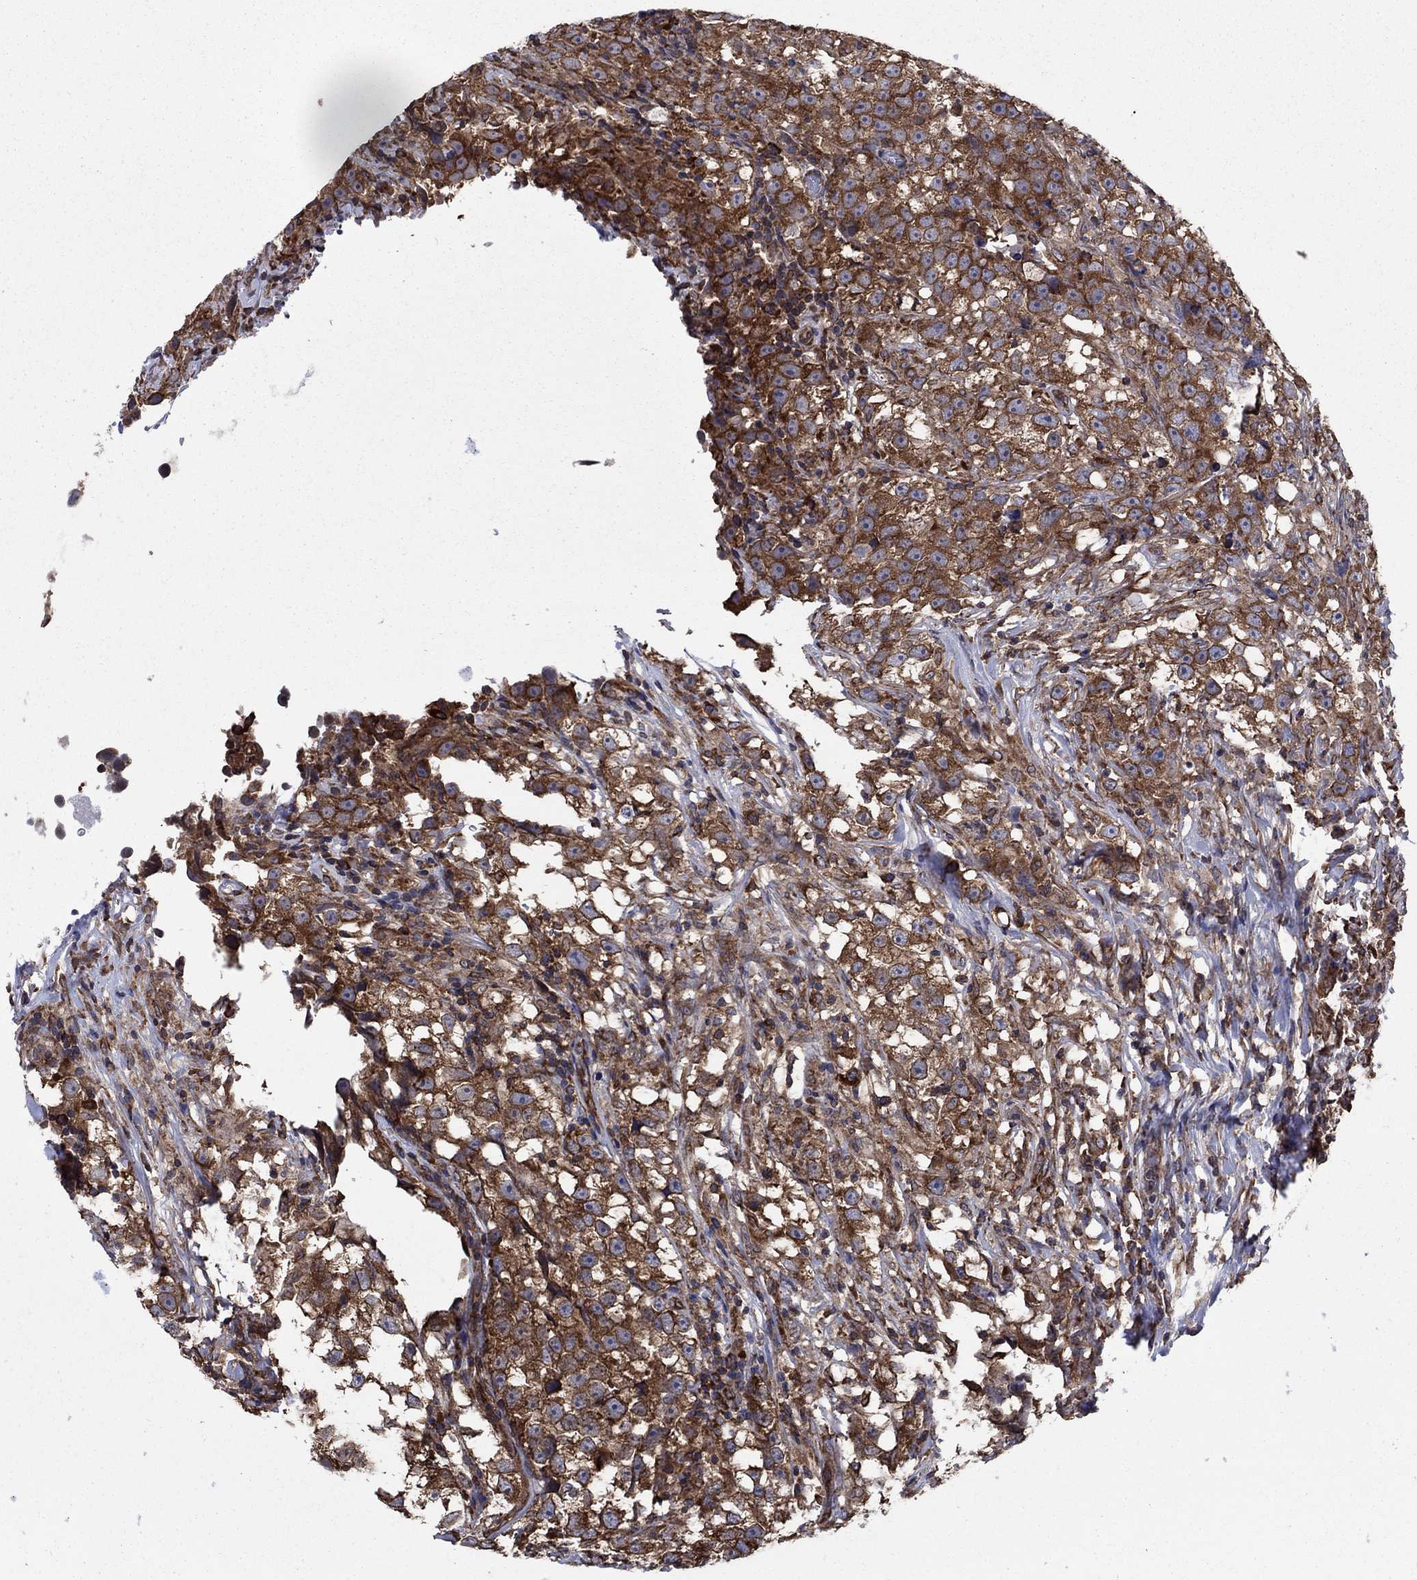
{"staining": {"intensity": "strong", "quantity": ">75%", "location": "cytoplasmic/membranous"}, "tissue": "testis cancer", "cell_type": "Tumor cells", "image_type": "cancer", "snomed": [{"axis": "morphology", "description": "Seminoma, NOS"}, {"axis": "topography", "description": "Testis"}], "caption": "Immunohistochemical staining of human testis cancer (seminoma) demonstrates high levels of strong cytoplasmic/membranous positivity in approximately >75% of tumor cells. The staining was performed using DAB (3,3'-diaminobenzidine), with brown indicating positive protein expression. Nuclei are stained blue with hematoxylin.", "gene": "YBX1", "patient": {"sex": "male", "age": 46}}